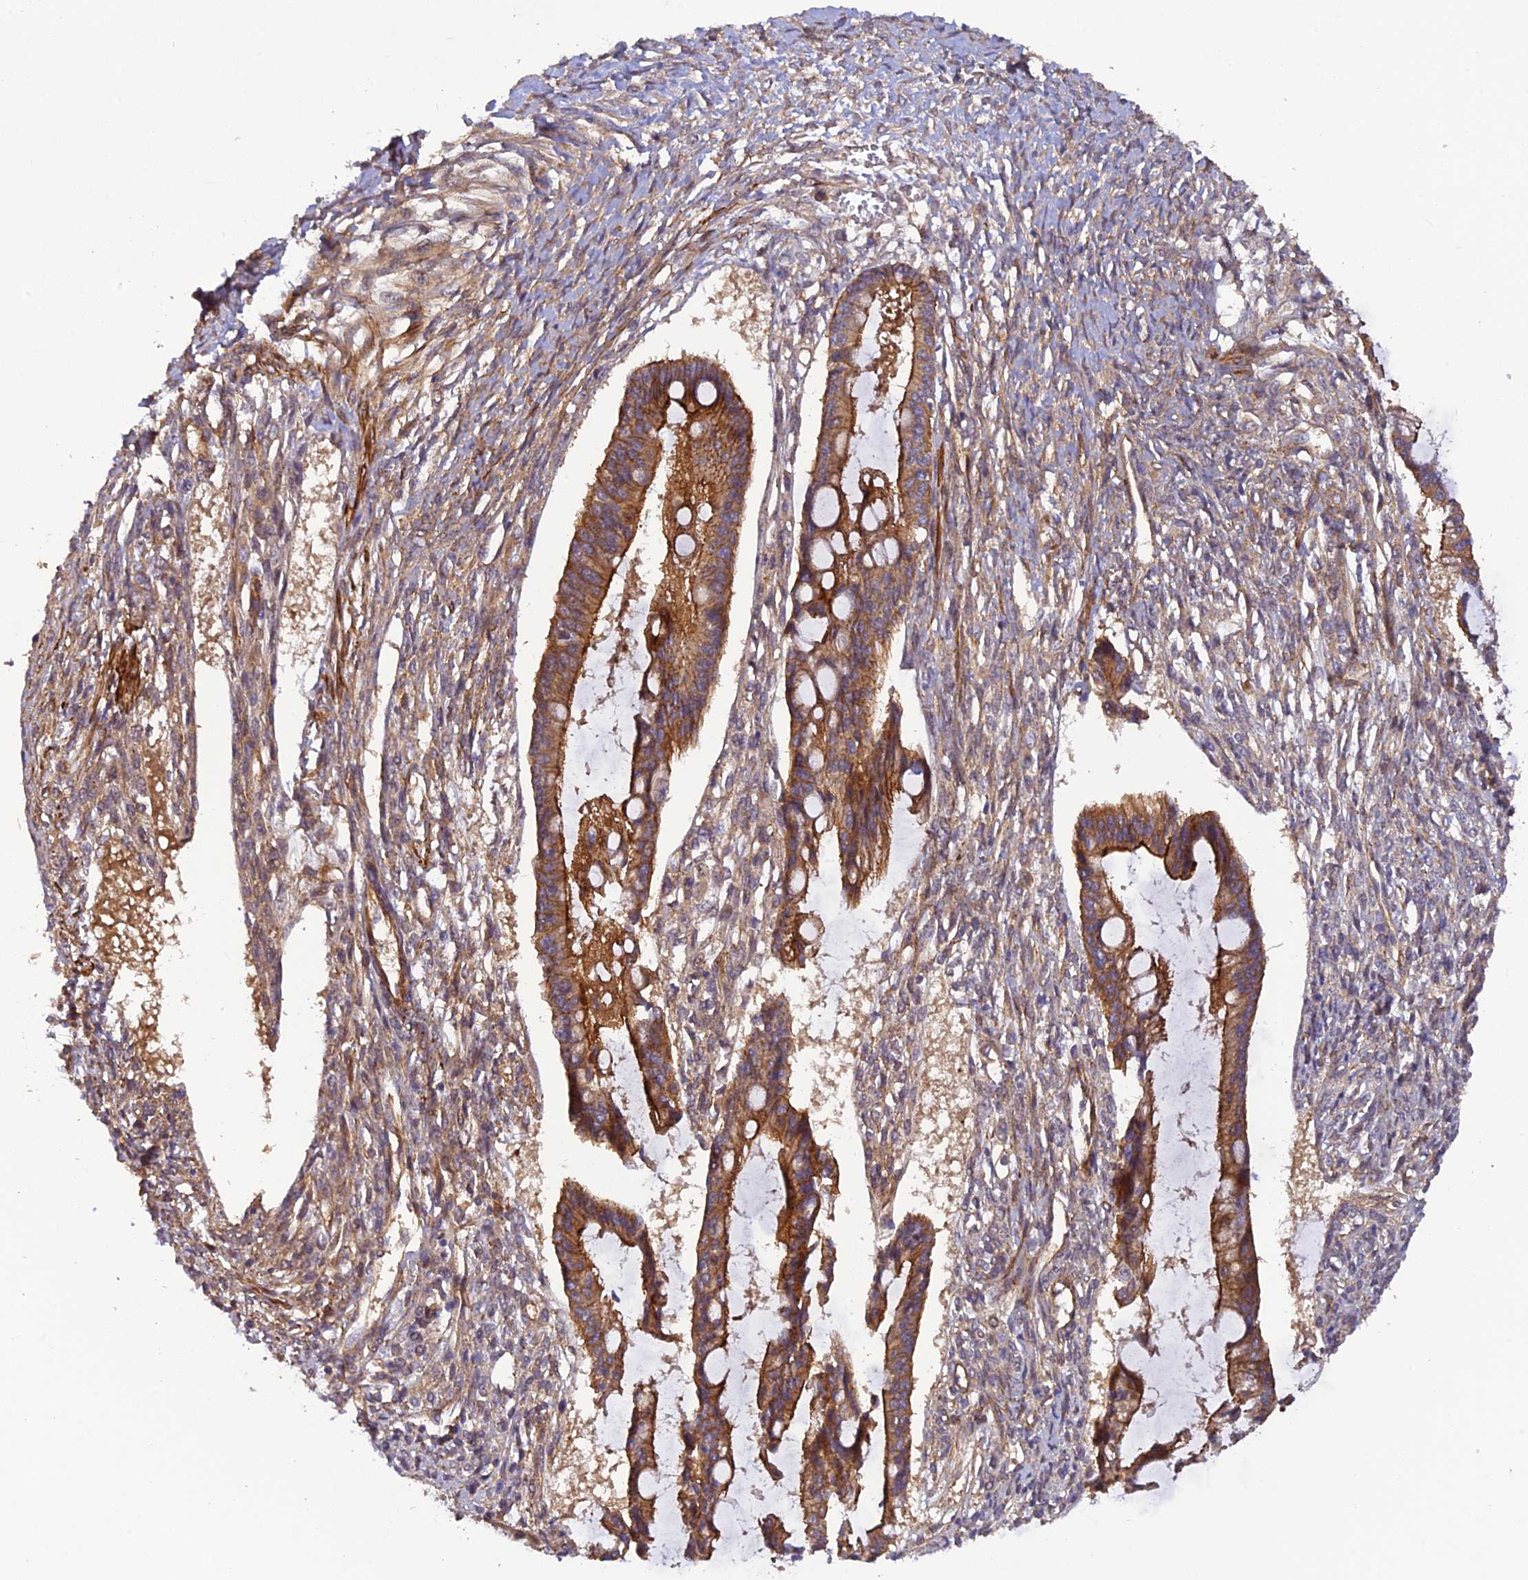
{"staining": {"intensity": "strong", "quantity": ">75%", "location": "cytoplasmic/membranous"}, "tissue": "ovarian cancer", "cell_type": "Tumor cells", "image_type": "cancer", "snomed": [{"axis": "morphology", "description": "Cystadenocarcinoma, mucinous, NOS"}, {"axis": "topography", "description": "Ovary"}], "caption": "An immunohistochemistry histopathology image of tumor tissue is shown. Protein staining in brown labels strong cytoplasmic/membranous positivity in ovarian cancer within tumor cells.", "gene": "ADAMTS15", "patient": {"sex": "female", "age": 73}}